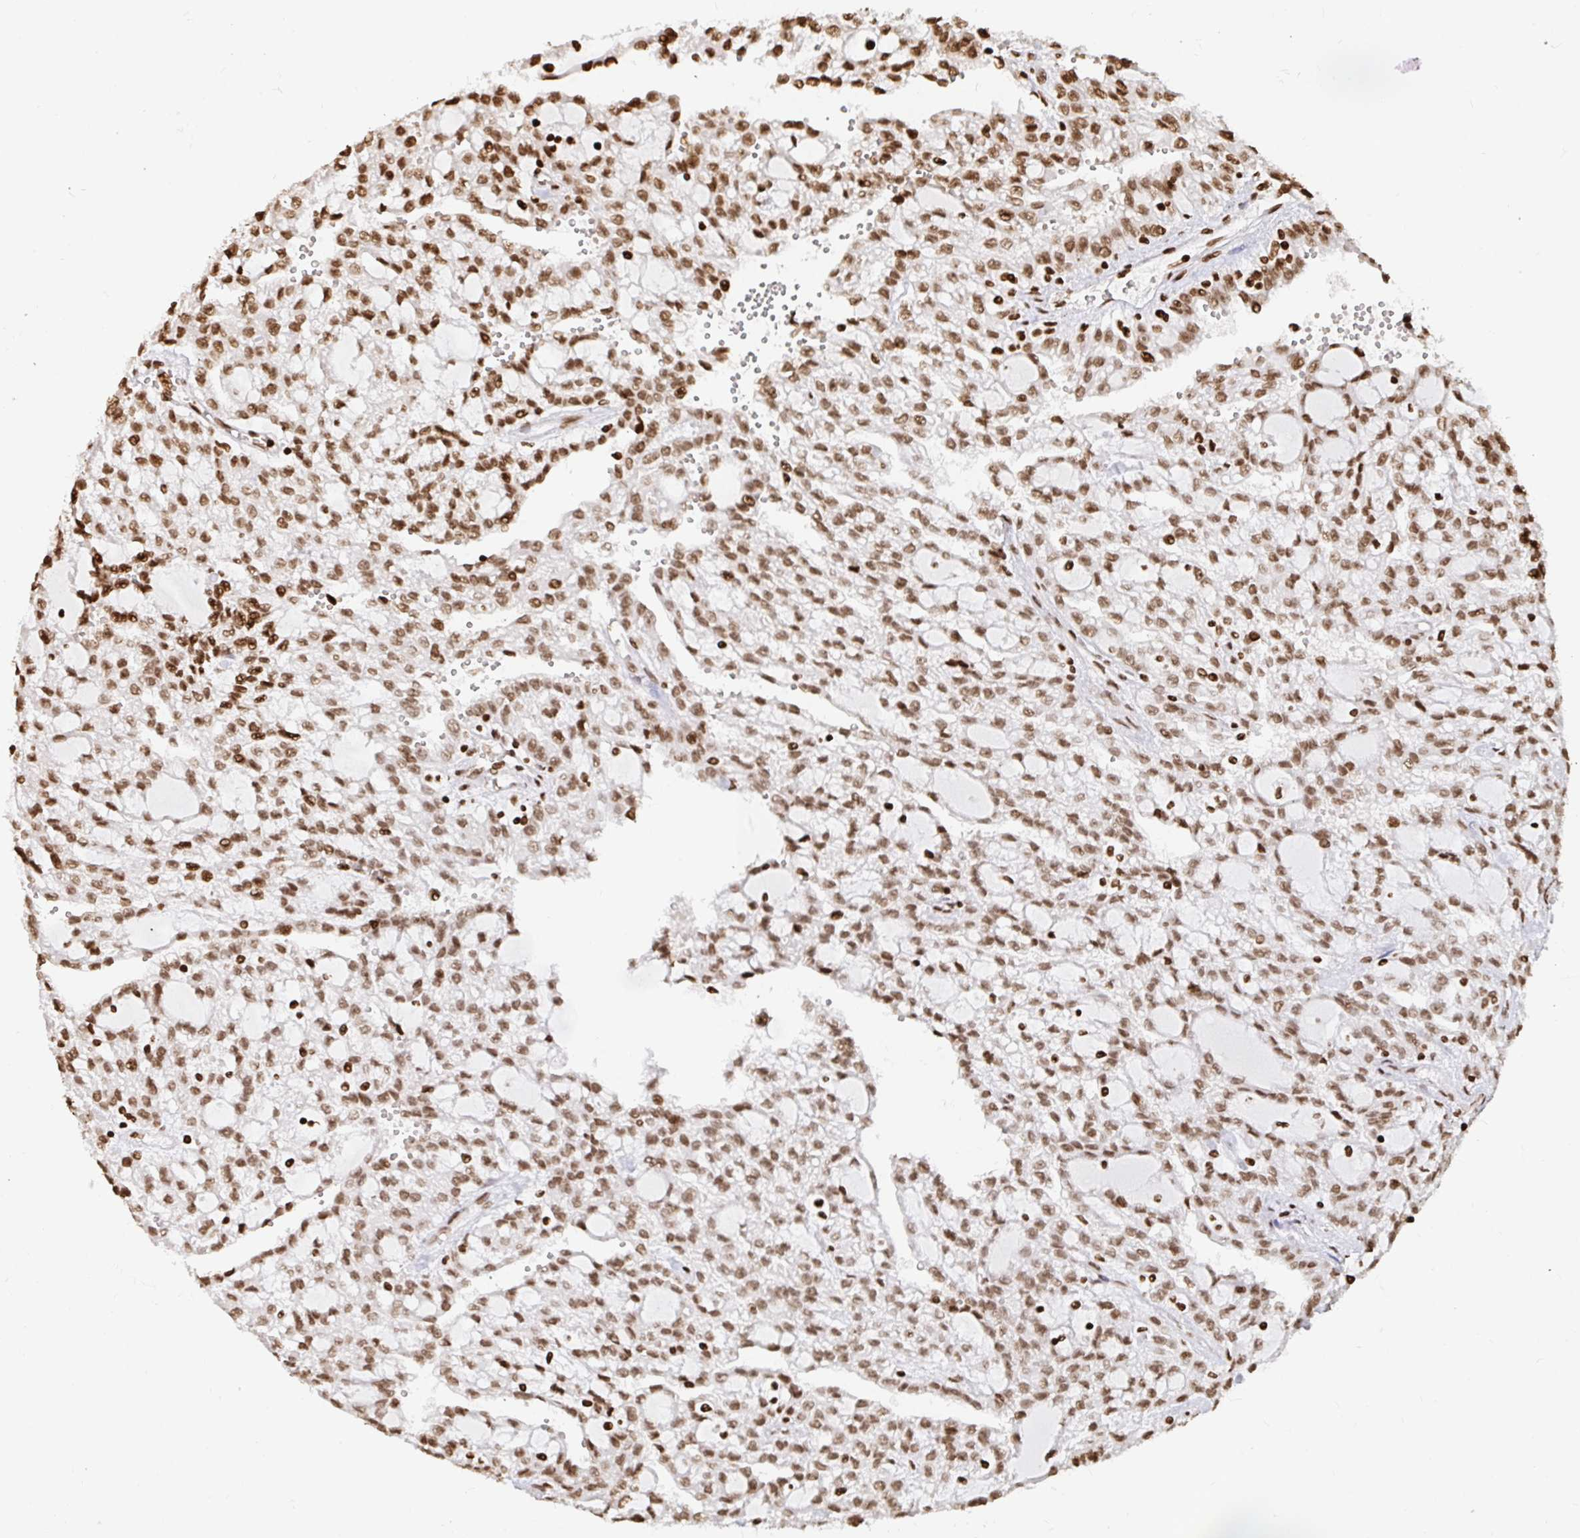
{"staining": {"intensity": "moderate", "quantity": ">75%", "location": "nuclear"}, "tissue": "renal cancer", "cell_type": "Tumor cells", "image_type": "cancer", "snomed": [{"axis": "morphology", "description": "Adenocarcinoma, NOS"}, {"axis": "topography", "description": "Kidney"}], "caption": "IHC micrograph of human adenocarcinoma (renal) stained for a protein (brown), which shows medium levels of moderate nuclear staining in about >75% of tumor cells.", "gene": "H2BC5", "patient": {"sex": "male", "age": 63}}